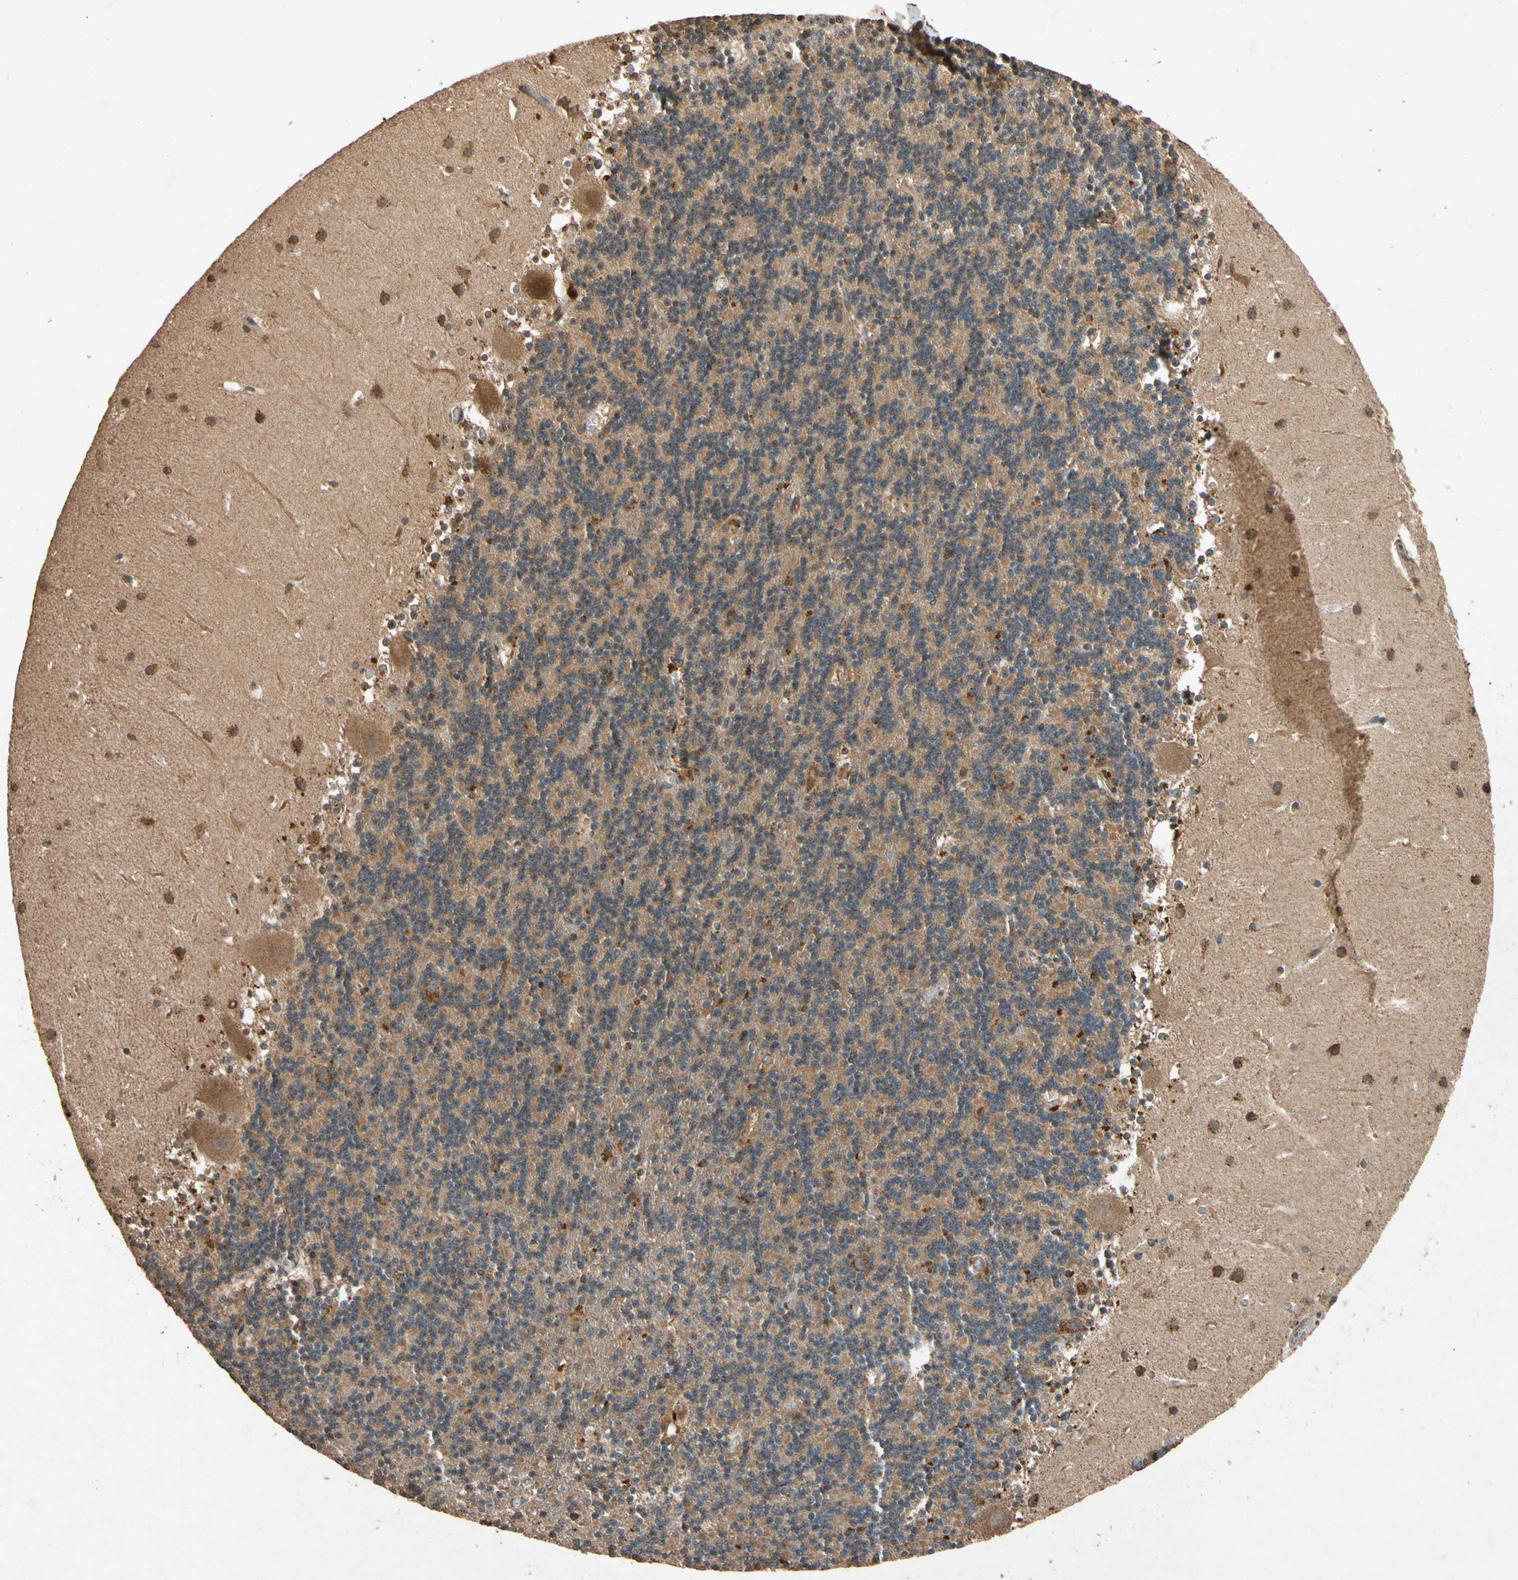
{"staining": {"intensity": "moderate", "quantity": ">75%", "location": "cytoplasmic/membranous"}, "tissue": "cerebellum", "cell_type": "Cells in granular layer", "image_type": "normal", "snomed": [{"axis": "morphology", "description": "Normal tissue, NOS"}, {"axis": "topography", "description": "Cerebellum"}], "caption": "Immunohistochemical staining of normal cerebellum demonstrates moderate cytoplasmic/membranous protein expression in approximately >75% of cells in granular layer.", "gene": "TXN2", "patient": {"sex": "male", "age": 45}}